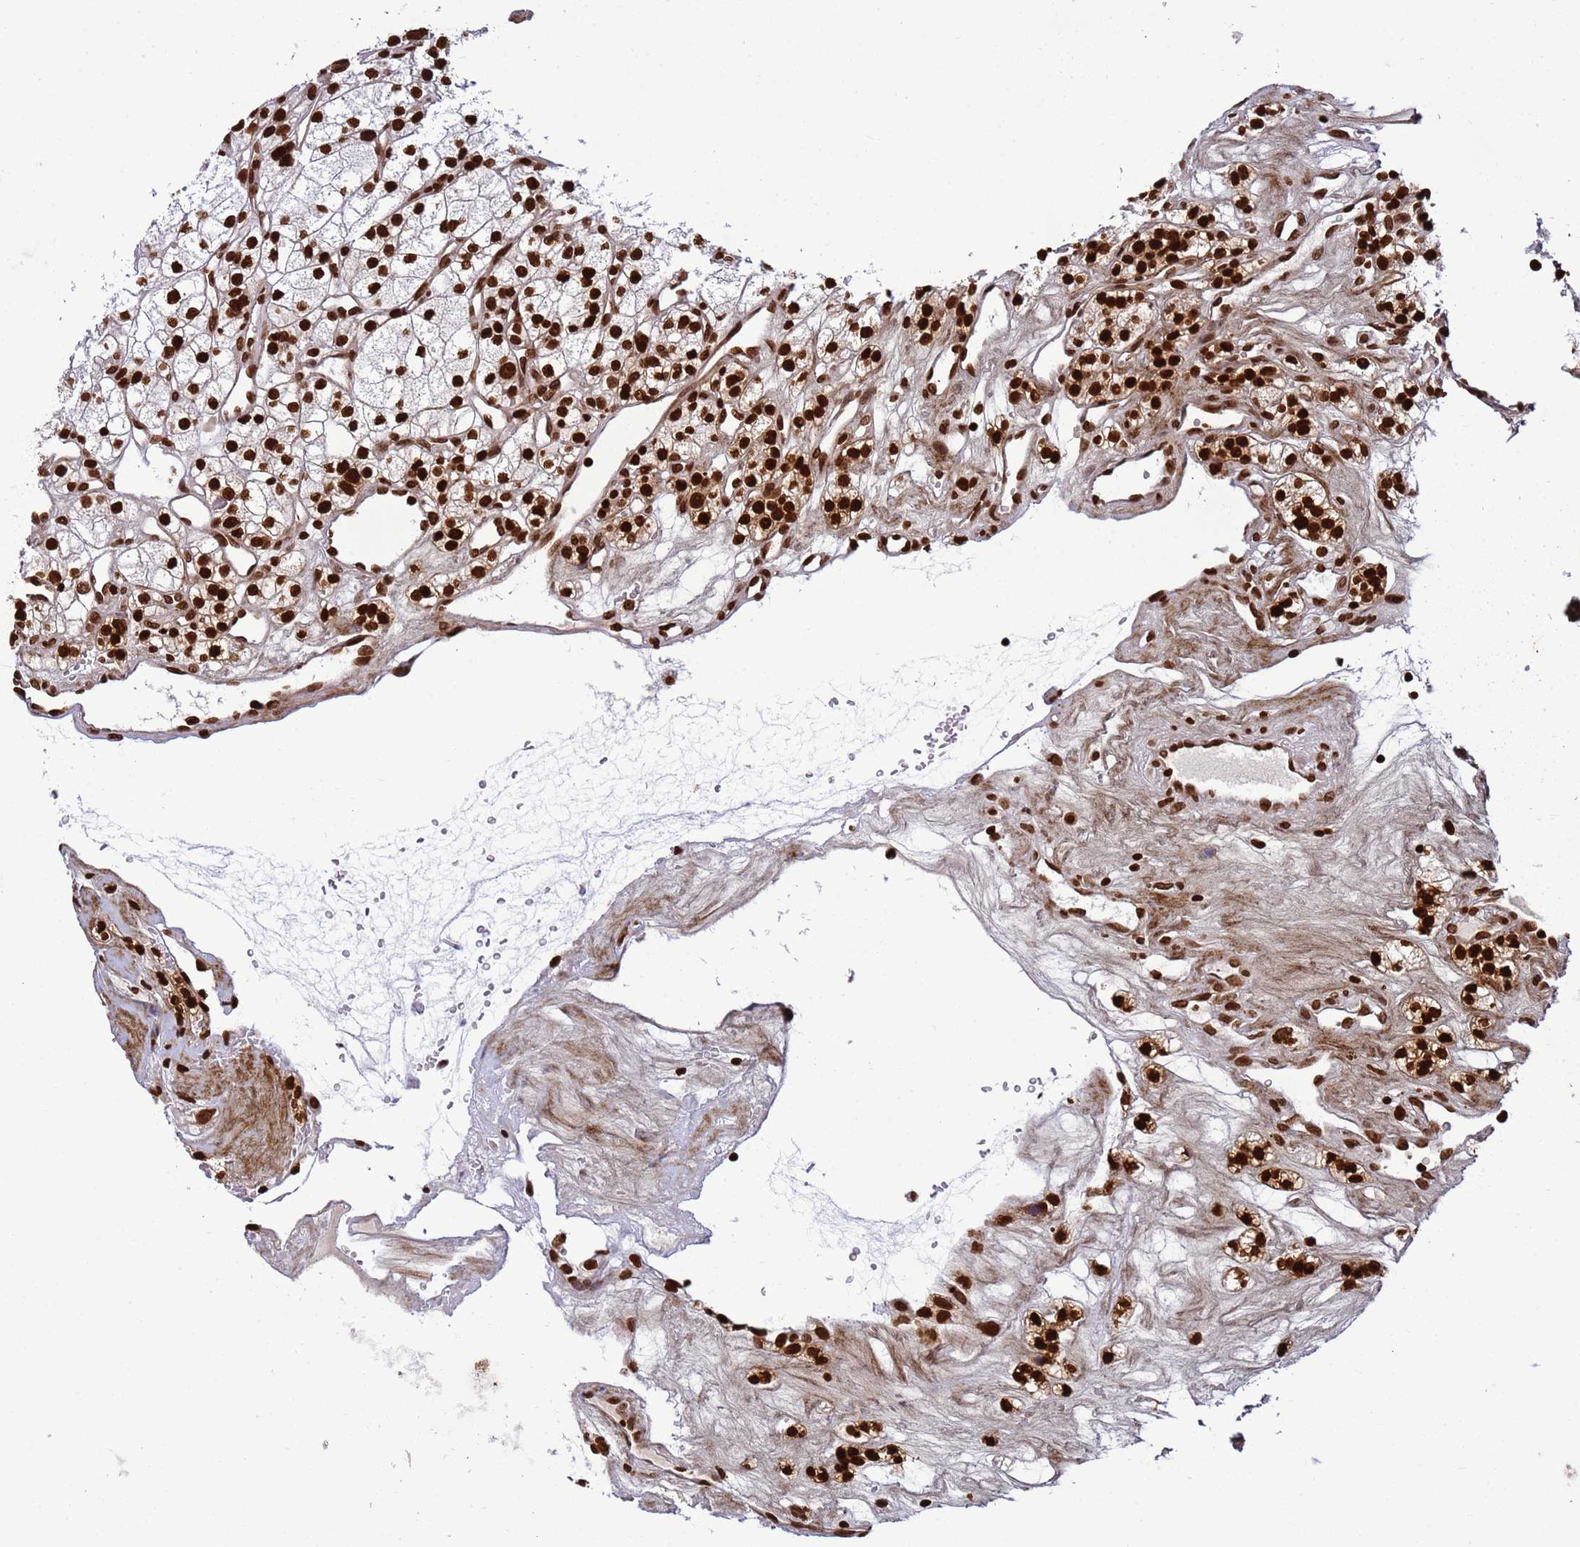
{"staining": {"intensity": "strong", "quantity": ">75%", "location": "nuclear"}, "tissue": "renal cancer", "cell_type": "Tumor cells", "image_type": "cancer", "snomed": [{"axis": "morphology", "description": "Adenocarcinoma, NOS"}, {"axis": "topography", "description": "Kidney"}], "caption": "Human adenocarcinoma (renal) stained with a brown dye exhibits strong nuclear positive expression in about >75% of tumor cells.", "gene": "H3-3B", "patient": {"sex": "female", "age": 57}}